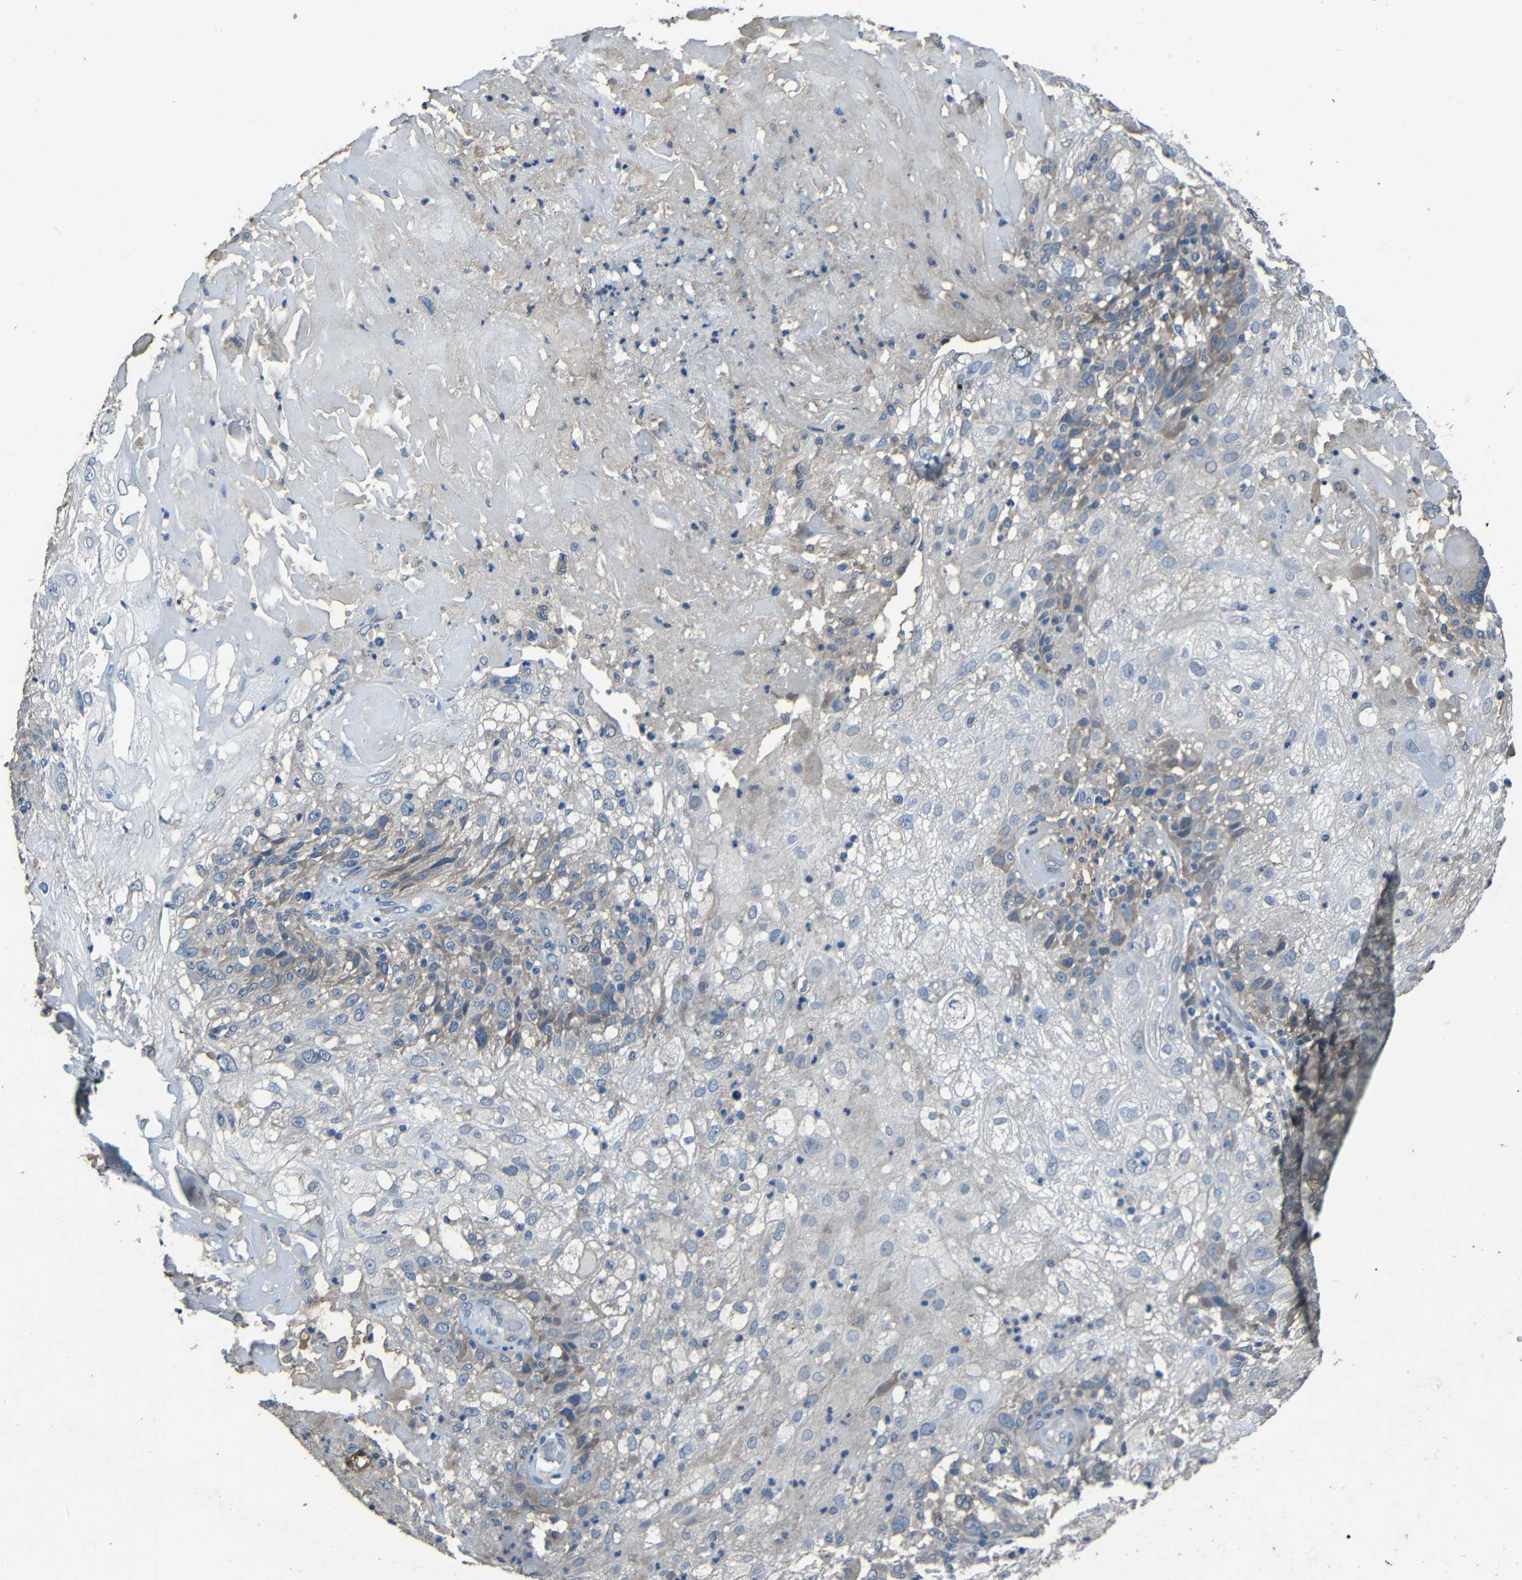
{"staining": {"intensity": "weak", "quantity": "25%-75%", "location": "cytoplasmic/membranous"}, "tissue": "skin cancer", "cell_type": "Tumor cells", "image_type": "cancer", "snomed": [{"axis": "morphology", "description": "Normal tissue, NOS"}, {"axis": "morphology", "description": "Squamous cell carcinoma, NOS"}, {"axis": "topography", "description": "Skin"}], "caption": "Weak cytoplasmic/membranous staining is appreciated in about 25%-75% of tumor cells in skin cancer (squamous cell carcinoma).", "gene": "SLA", "patient": {"sex": "female", "age": 83}}